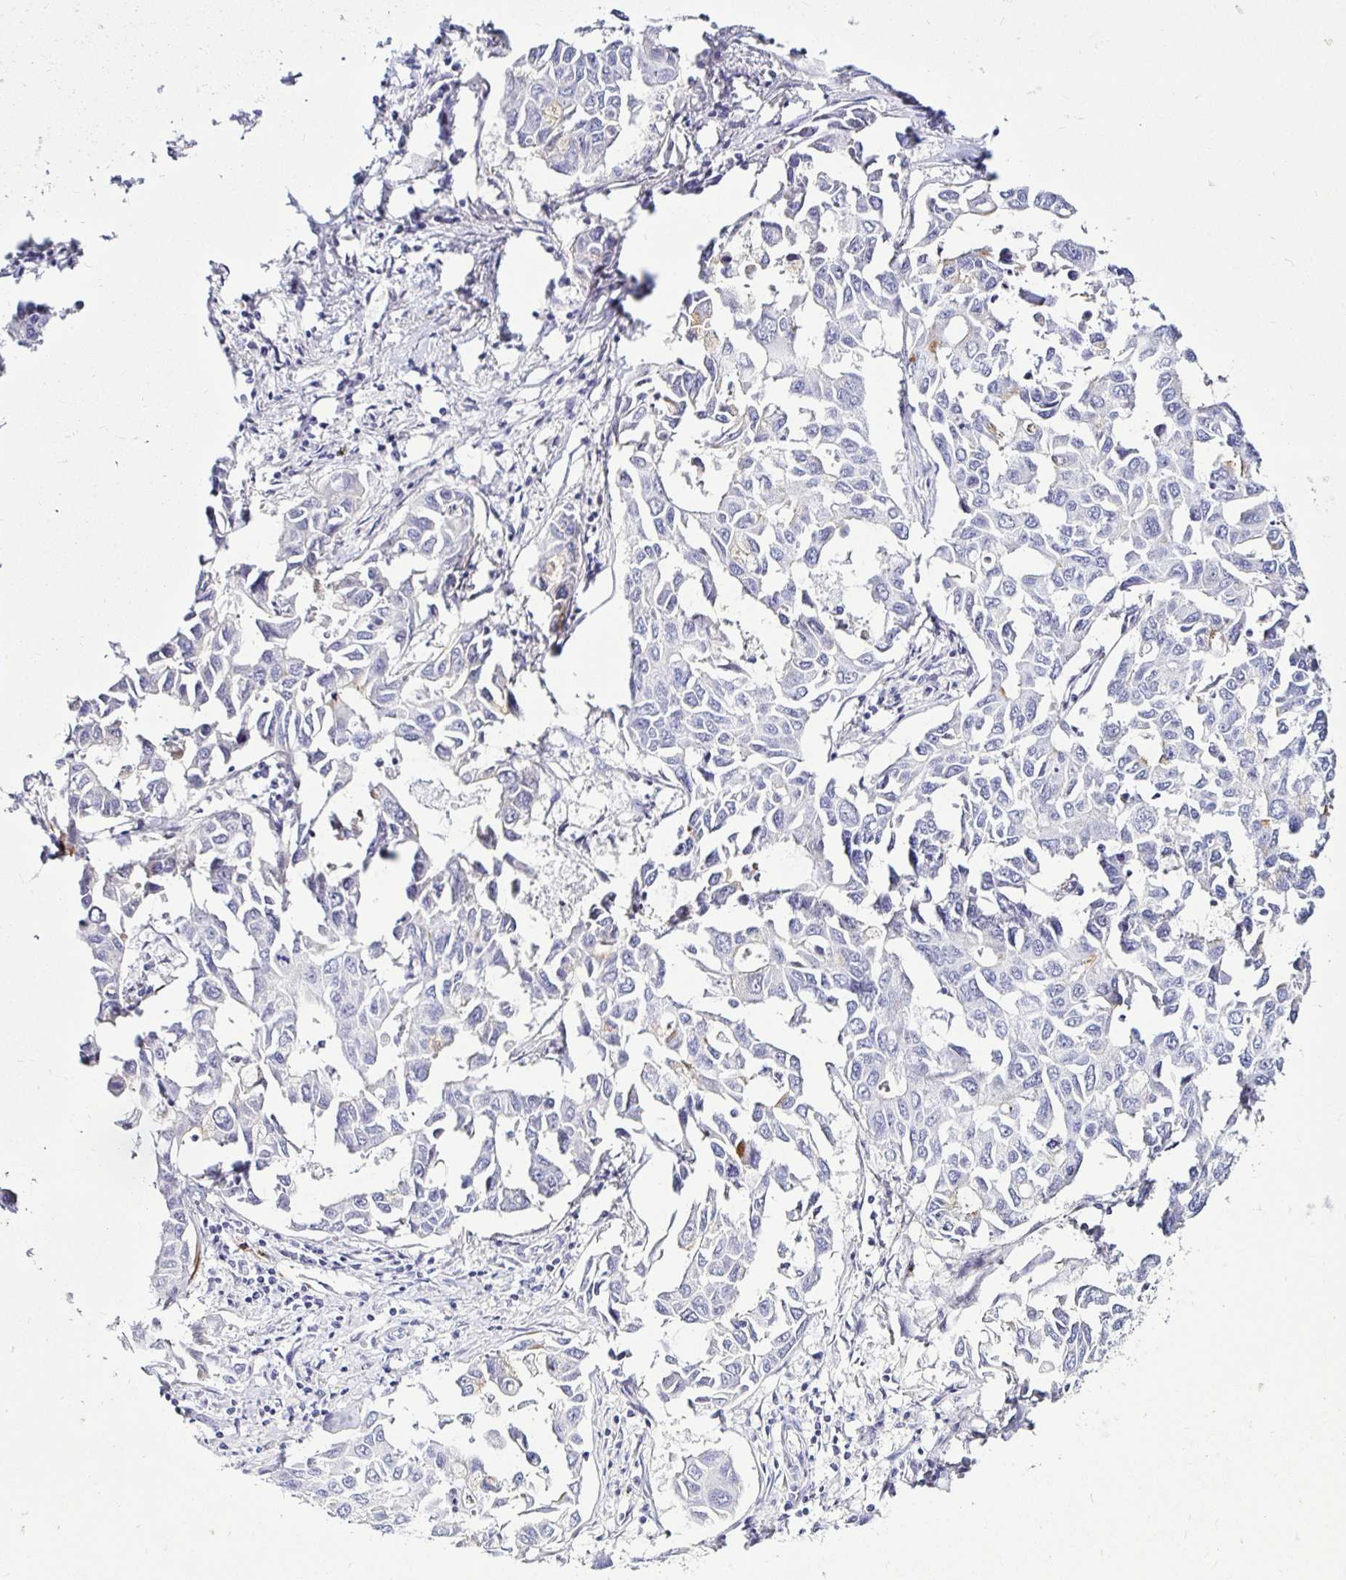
{"staining": {"intensity": "negative", "quantity": "none", "location": "none"}, "tissue": "lung cancer", "cell_type": "Tumor cells", "image_type": "cancer", "snomed": [{"axis": "morphology", "description": "Adenocarcinoma, NOS"}, {"axis": "topography", "description": "Lung"}], "caption": "Immunohistochemistry (IHC) photomicrograph of human adenocarcinoma (lung) stained for a protein (brown), which reveals no expression in tumor cells.", "gene": "TIMP1", "patient": {"sex": "male", "age": 64}}